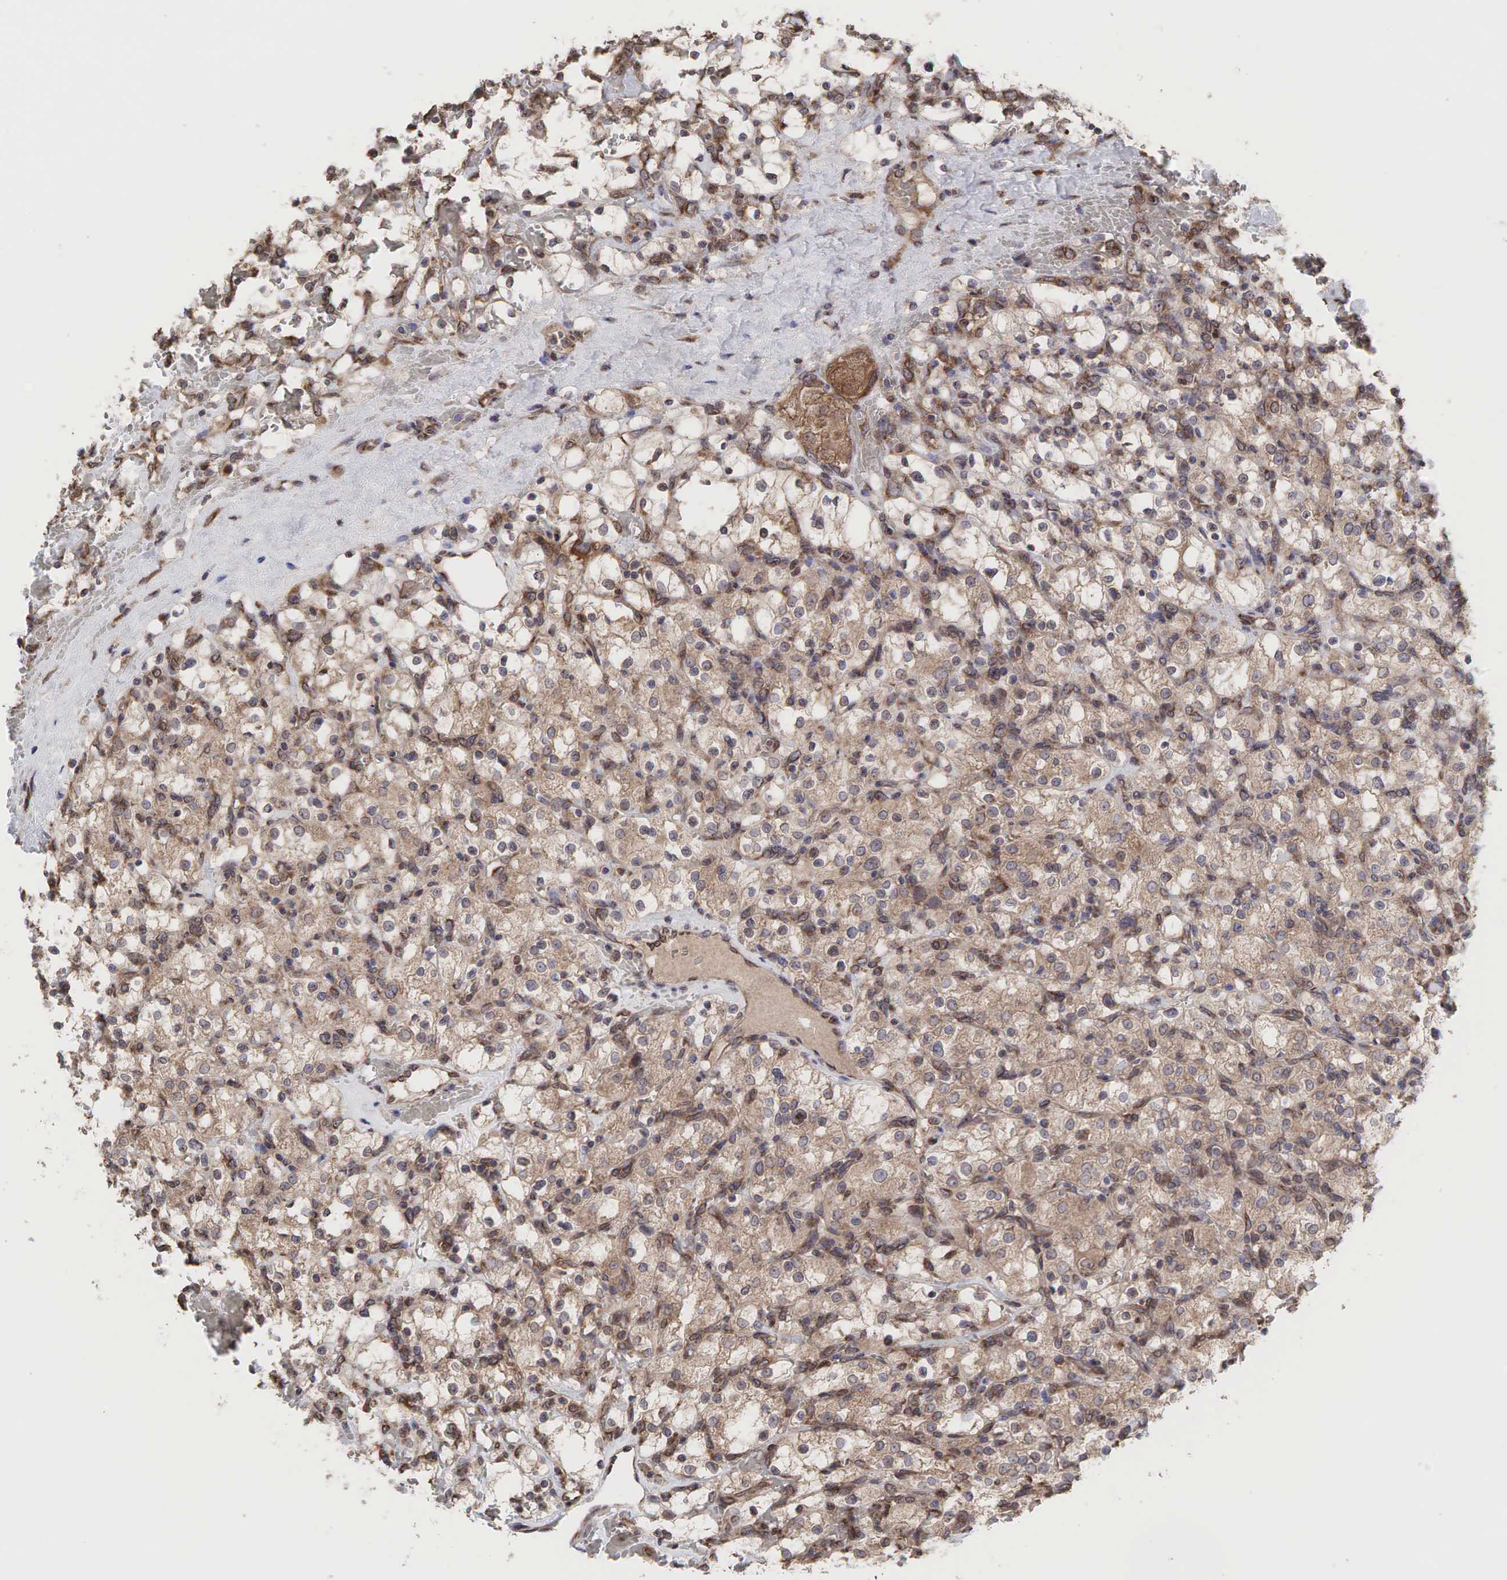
{"staining": {"intensity": "weak", "quantity": ">75%", "location": "cytoplasmic/membranous"}, "tissue": "renal cancer", "cell_type": "Tumor cells", "image_type": "cancer", "snomed": [{"axis": "morphology", "description": "Adenocarcinoma, NOS"}, {"axis": "topography", "description": "Kidney"}], "caption": "Renal cancer (adenocarcinoma) stained with immunohistochemistry (IHC) shows weak cytoplasmic/membranous staining in about >75% of tumor cells.", "gene": "PABPC5", "patient": {"sex": "female", "age": 83}}